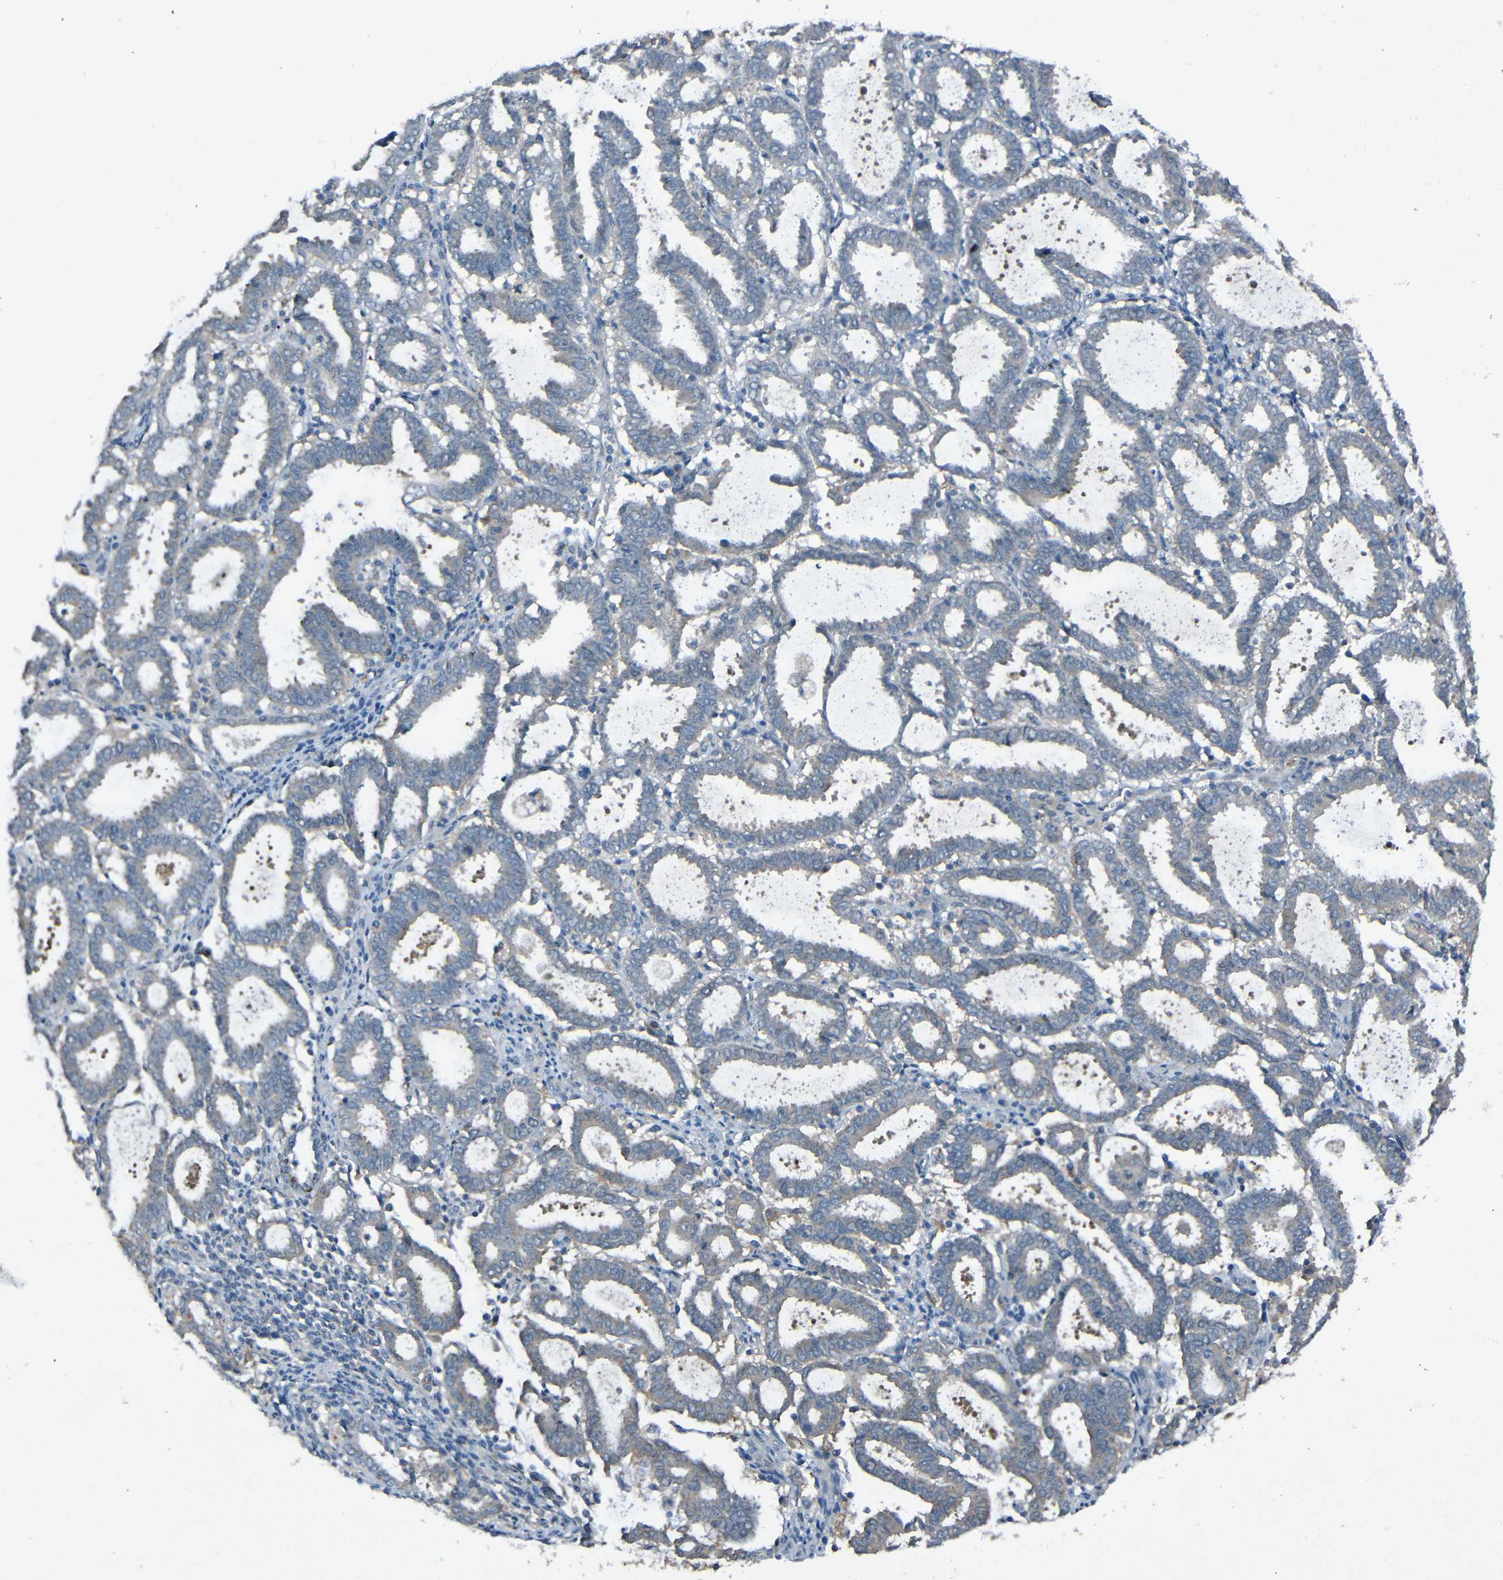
{"staining": {"intensity": "negative", "quantity": "none", "location": "none"}, "tissue": "endometrial cancer", "cell_type": "Tumor cells", "image_type": "cancer", "snomed": [{"axis": "morphology", "description": "Adenocarcinoma, NOS"}, {"axis": "topography", "description": "Uterus"}], "caption": "Adenocarcinoma (endometrial) was stained to show a protein in brown. There is no significant positivity in tumor cells.", "gene": "LRRC70", "patient": {"sex": "female", "age": 83}}